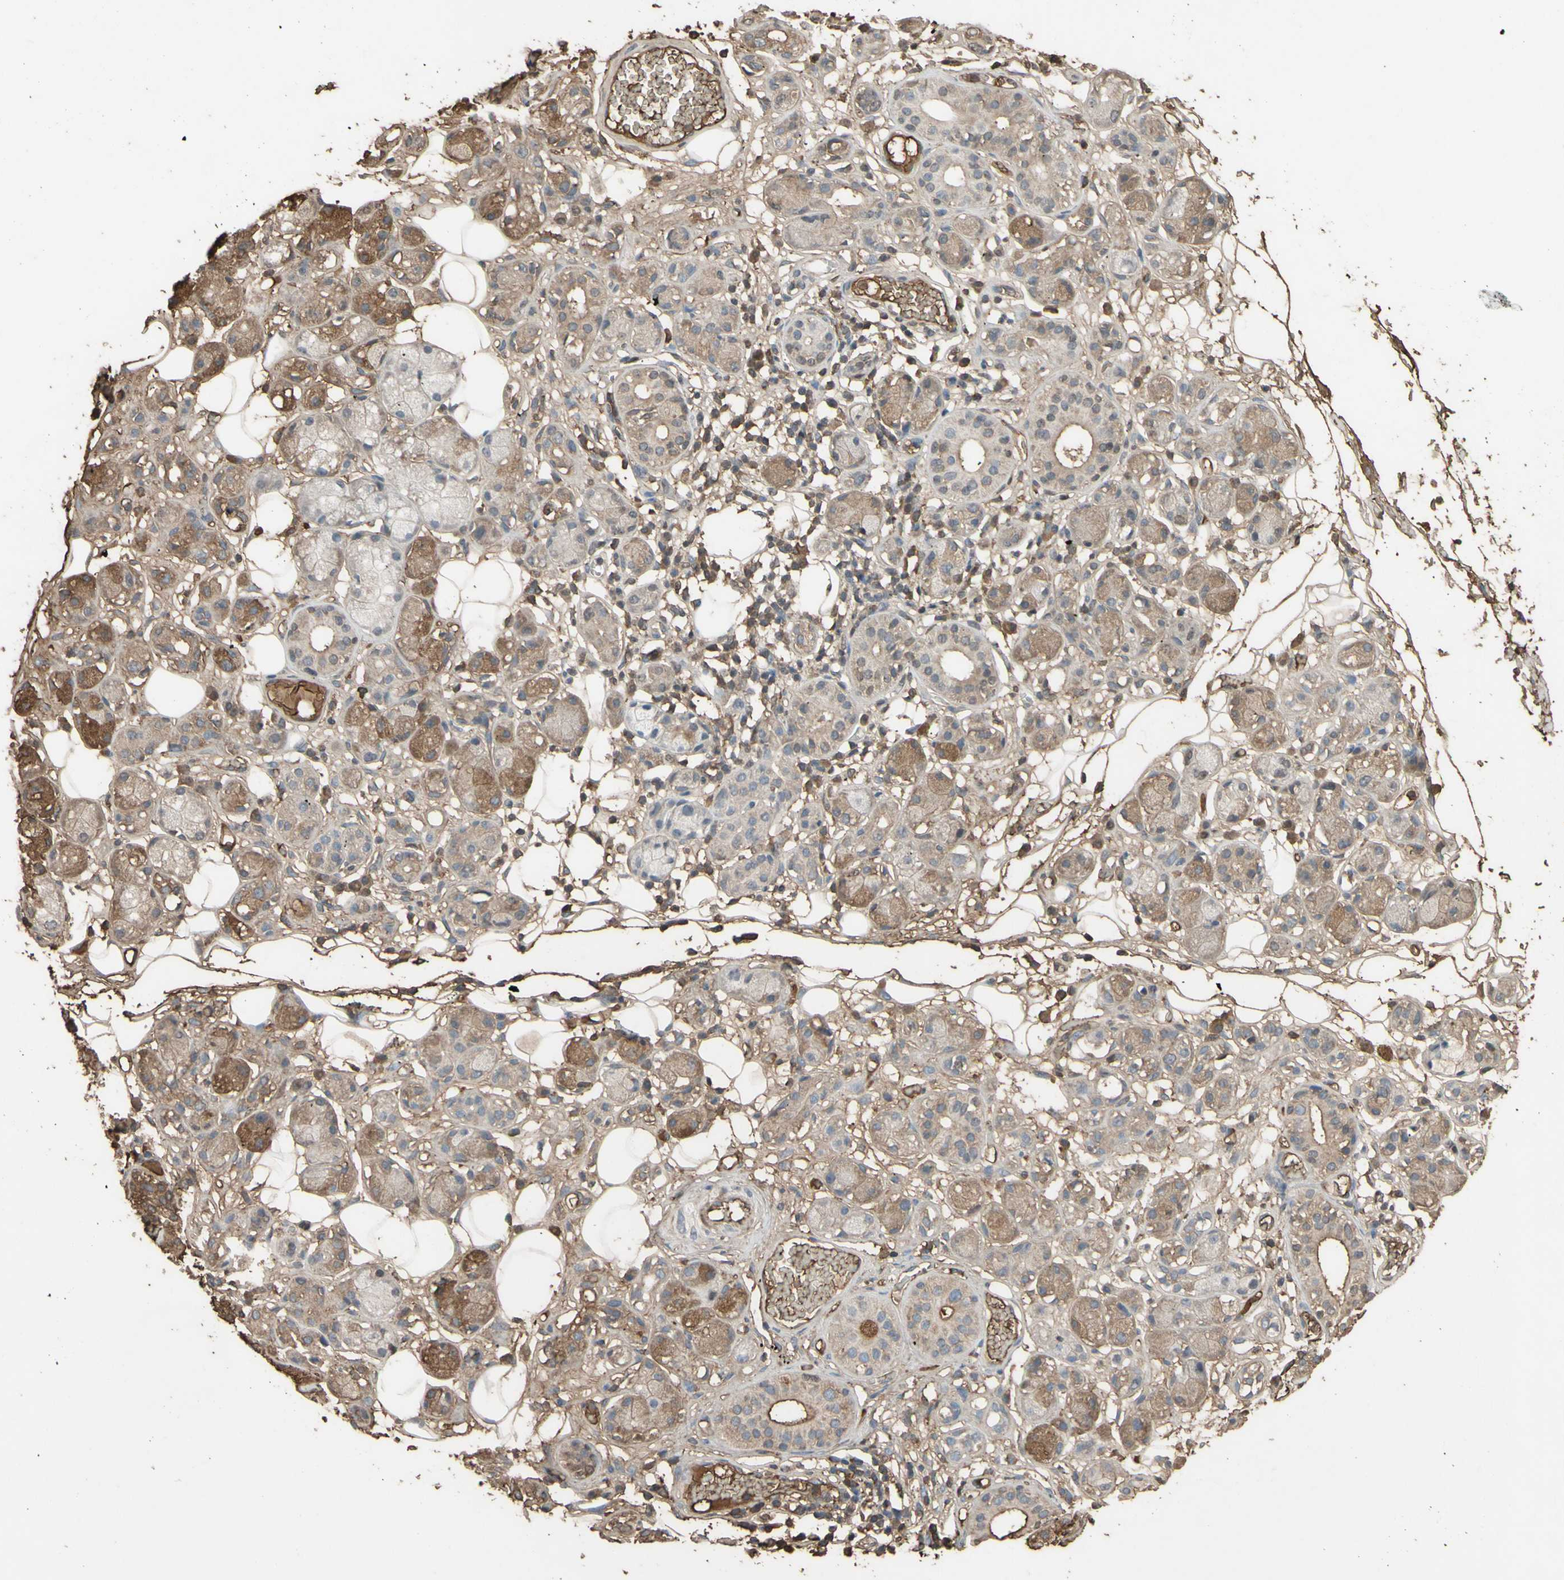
{"staining": {"intensity": "strong", "quantity": ">75%", "location": "cytoplasmic/membranous"}, "tissue": "adipose tissue", "cell_type": "Adipocytes", "image_type": "normal", "snomed": [{"axis": "morphology", "description": "Normal tissue, NOS"}, {"axis": "morphology", "description": "Inflammation, NOS"}, {"axis": "topography", "description": "Vascular tissue"}, {"axis": "topography", "description": "Salivary gland"}], "caption": "Immunohistochemical staining of normal adipose tissue demonstrates high levels of strong cytoplasmic/membranous expression in about >75% of adipocytes. The staining is performed using DAB (3,3'-diaminobenzidine) brown chromogen to label protein expression. The nuclei are counter-stained blue using hematoxylin.", "gene": "PTGDS", "patient": {"sex": "female", "age": 75}}